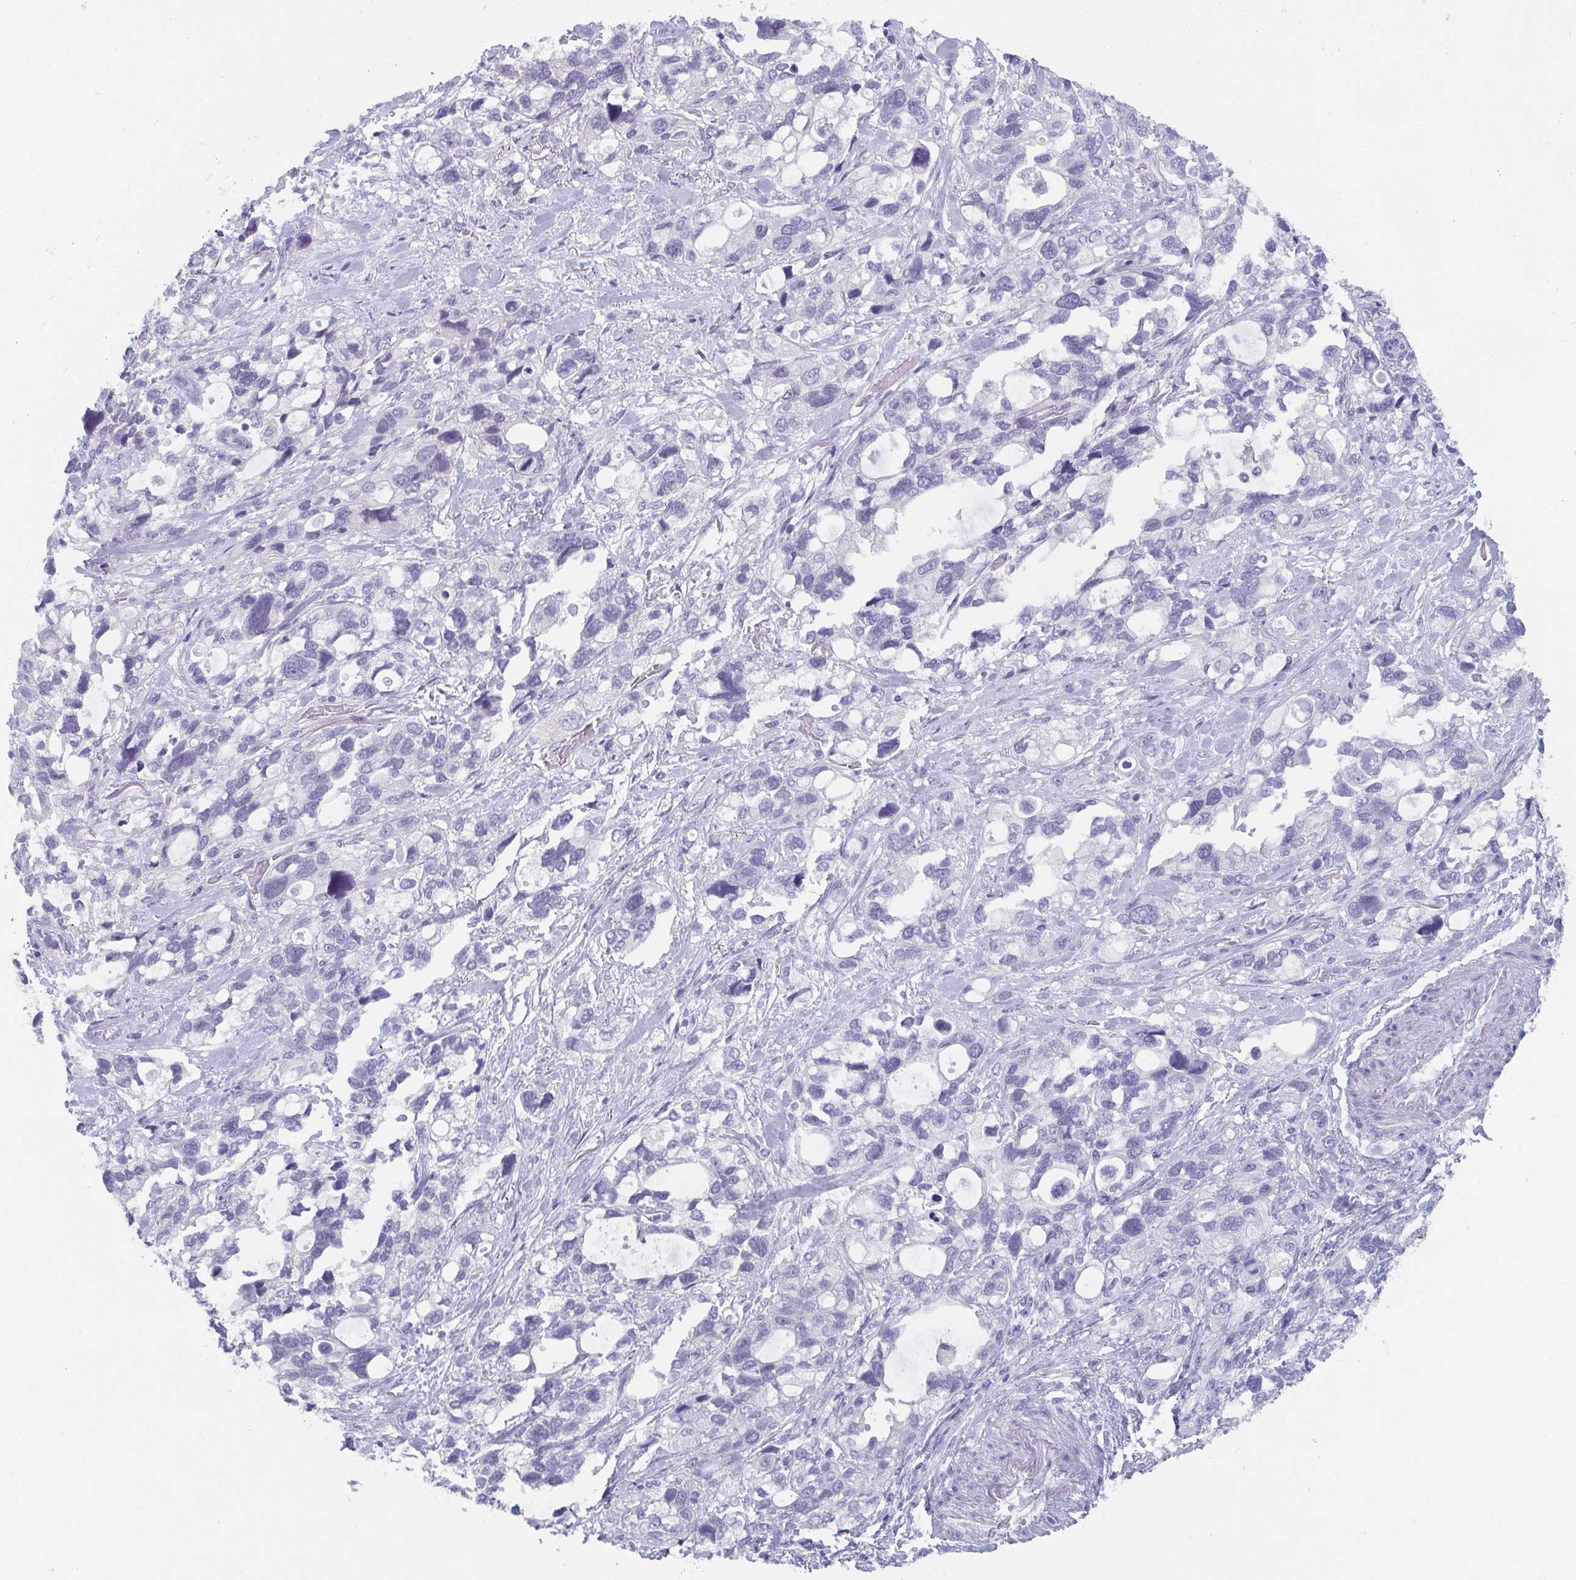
{"staining": {"intensity": "negative", "quantity": "none", "location": "none"}, "tissue": "stomach cancer", "cell_type": "Tumor cells", "image_type": "cancer", "snomed": [{"axis": "morphology", "description": "Adenocarcinoma, NOS"}, {"axis": "topography", "description": "Stomach, upper"}], "caption": "This image is of stomach adenocarcinoma stained with IHC to label a protein in brown with the nuclei are counter-stained blue. There is no positivity in tumor cells.", "gene": "DYDC2", "patient": {"sex": "female", "age": 81}}